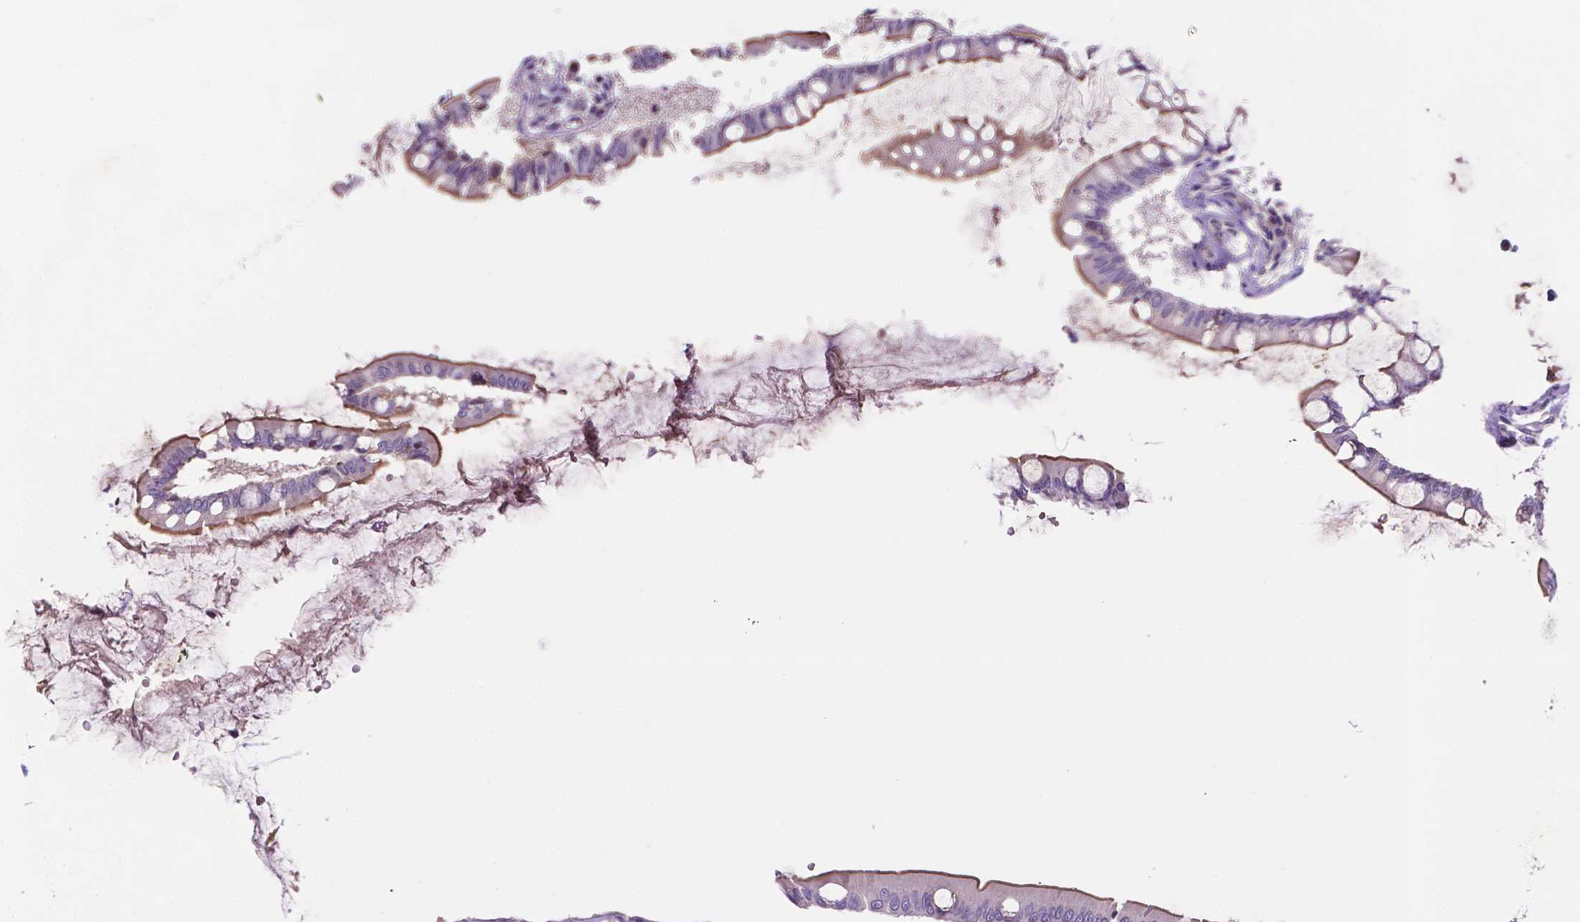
{"staining": {"intensity": "negative", "quantity": "none", "location": "none"}, "tissue": "carcinoid", "cell_type": "Tumor cells", "image_type": "cancer", "snomed": [{"axis": "morphology", "description": "Carcinoid, malignant, NOS"}, {"axis": "topography", "description": "Small intestine"}], "caption": "DAB (3,3'-diaminobenzidine) immunohistochemical staining of carcinoid displays no significant positivity in tumor cells.", "gene": "TM4SF20", "patient": {"sex": "female", "age": 65}}